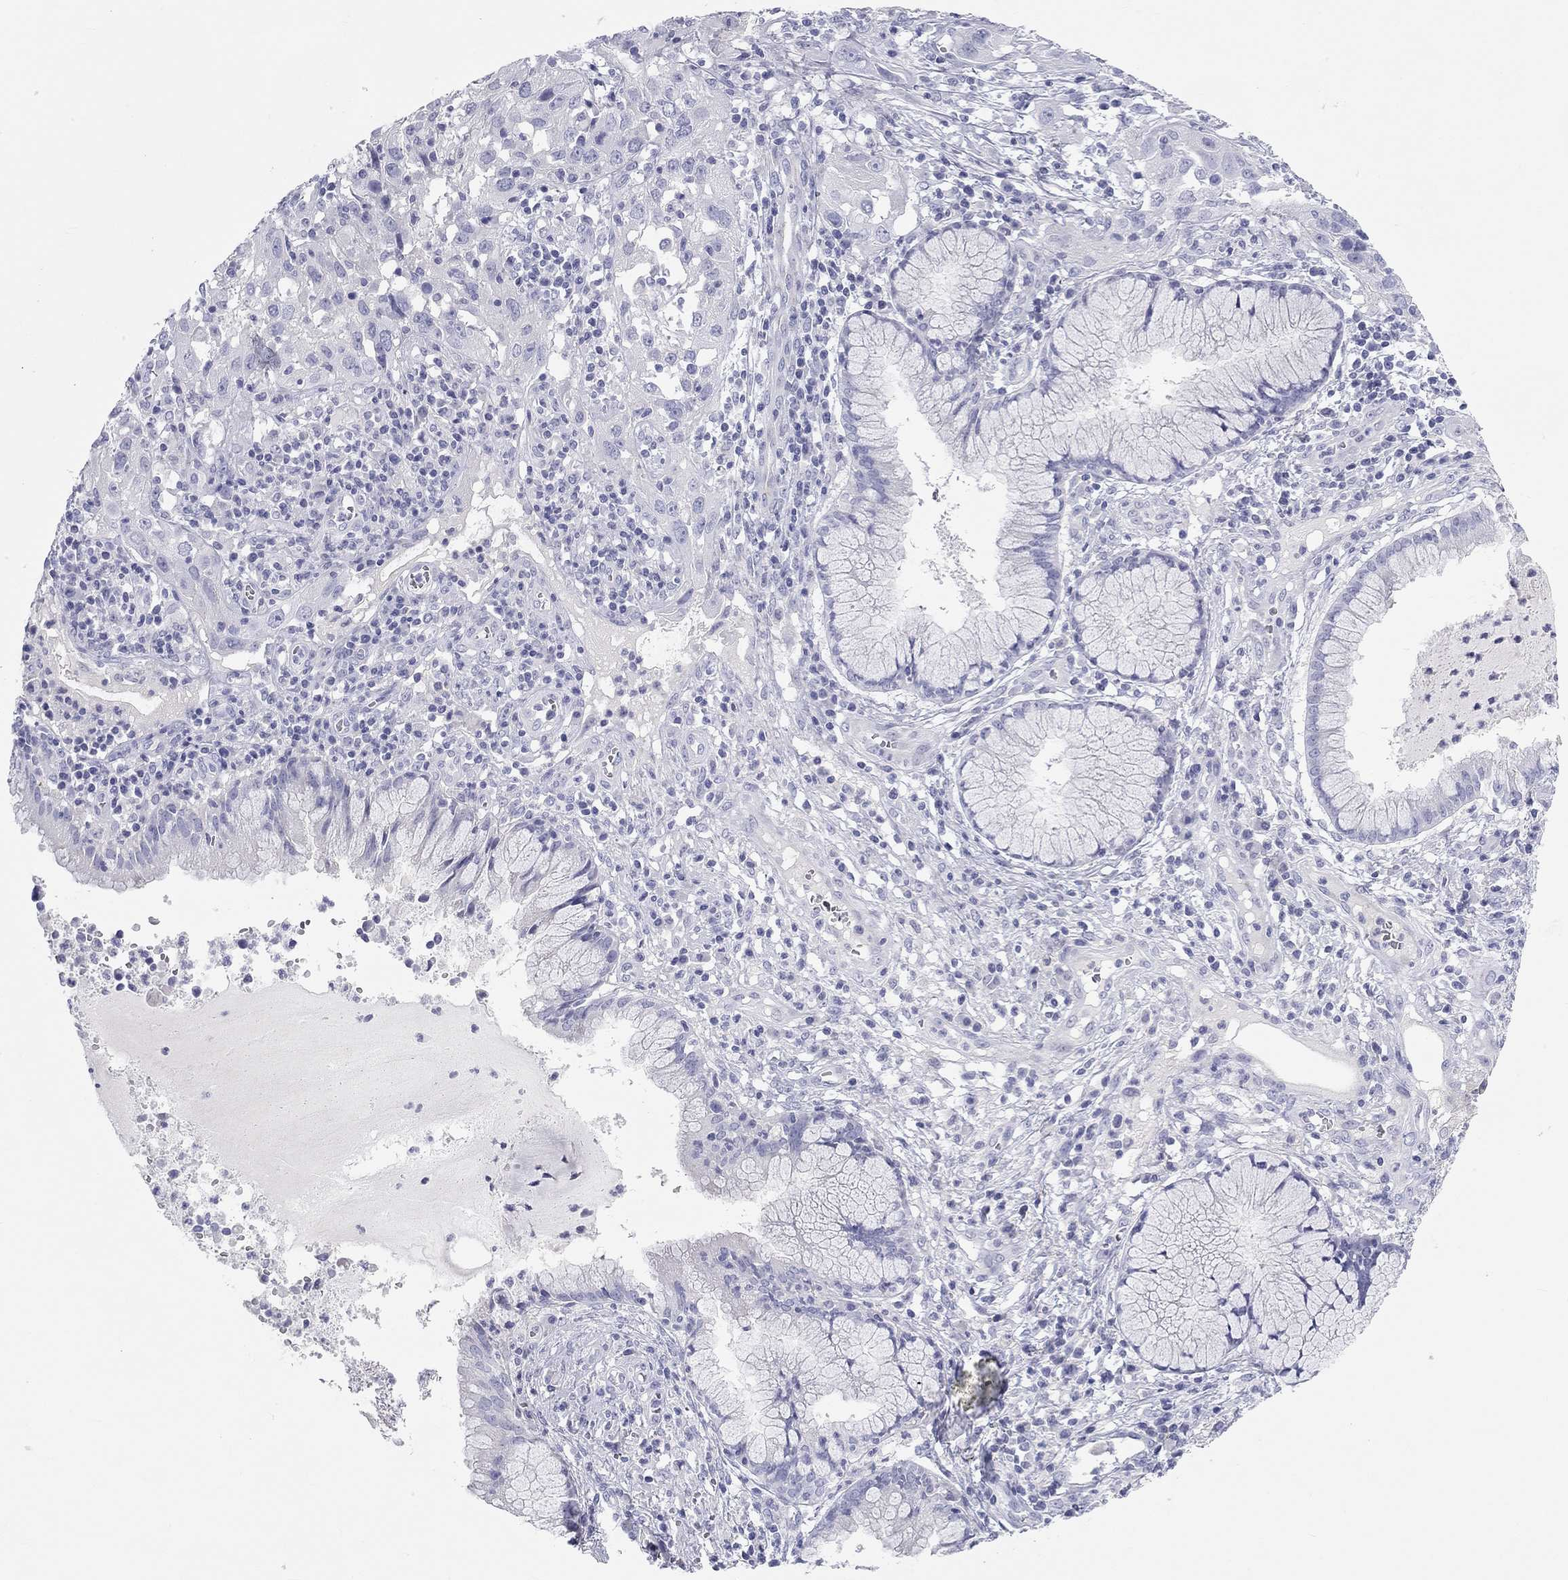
{"staining": {"intensity": "negative", "quantity": "none", "location": "none"}, "tissue": "cervical cancer", "cell_type": "Tumor cells", "image_type": "cancer", "snomed": [{"axis": "morphology", "description": "Squamous cell carcinoma, NOS"}, {"axis": "topography", "description": "Cervix"}], "caption": "A high-resolution image shows IHC staining of squamous cell carcinoma (cervical), which displays no significant staining in tumor cells.", "gene": "PCDHGC5", "patient": {"sex": "female", "age": 32}}